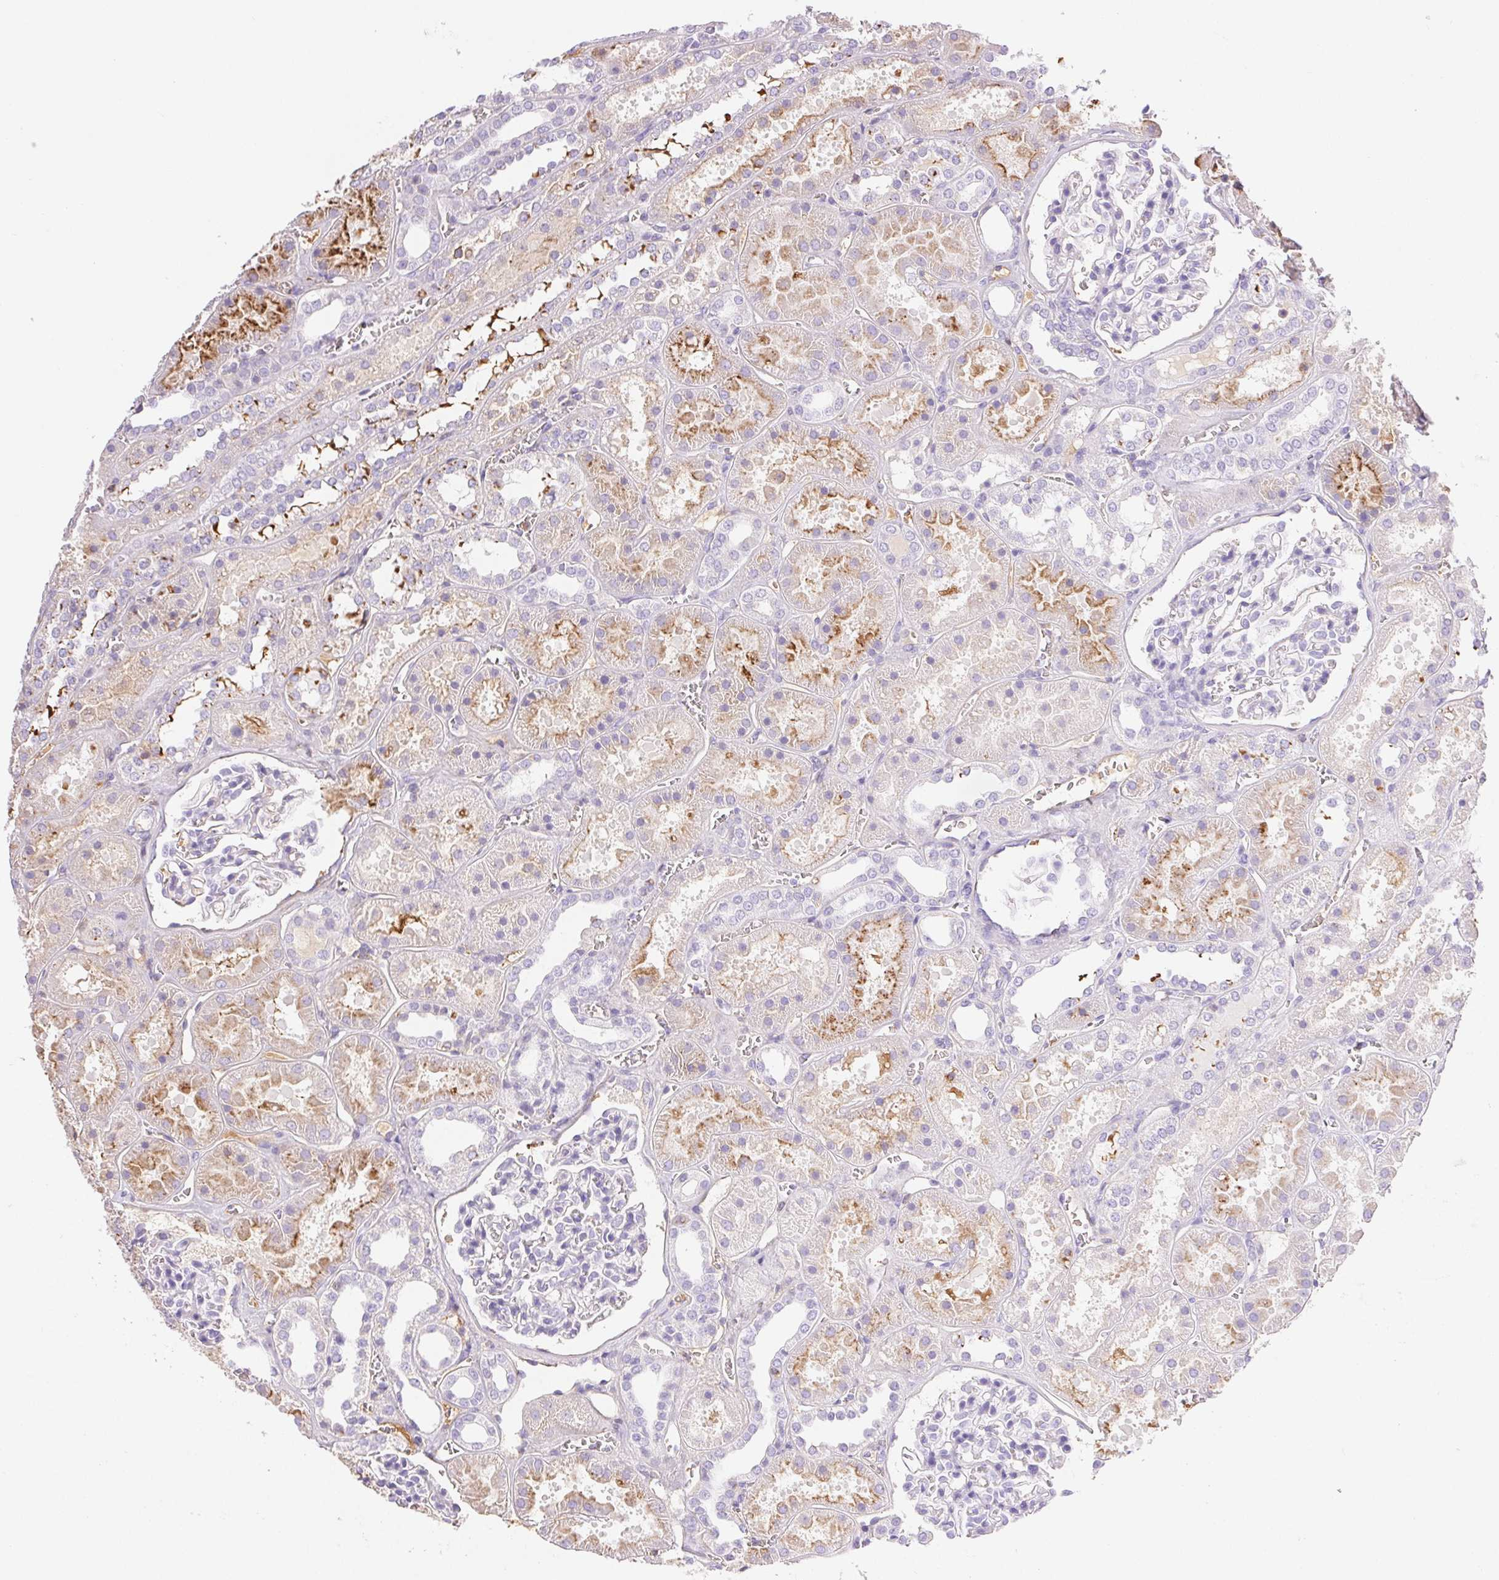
{"staining": {"intensity": "negative", "quantity": "none", "location": "none"}, "tissue": "kidney", "cell_type": "Cells in glomeruli", "image_type": "normal", "snomed": [{"axis": "morphology", "description": "Normal tissue, NOS"}, {"axis": "topography", "description": "Kidney"}], "caption": "High power microscopy photomicrograph of an IHC photomicrograph of normal kidney, revealing no significant staining in cells in glomeruli.", "gene": "FGA", "patient": {"sex": "female", "age": 41}}